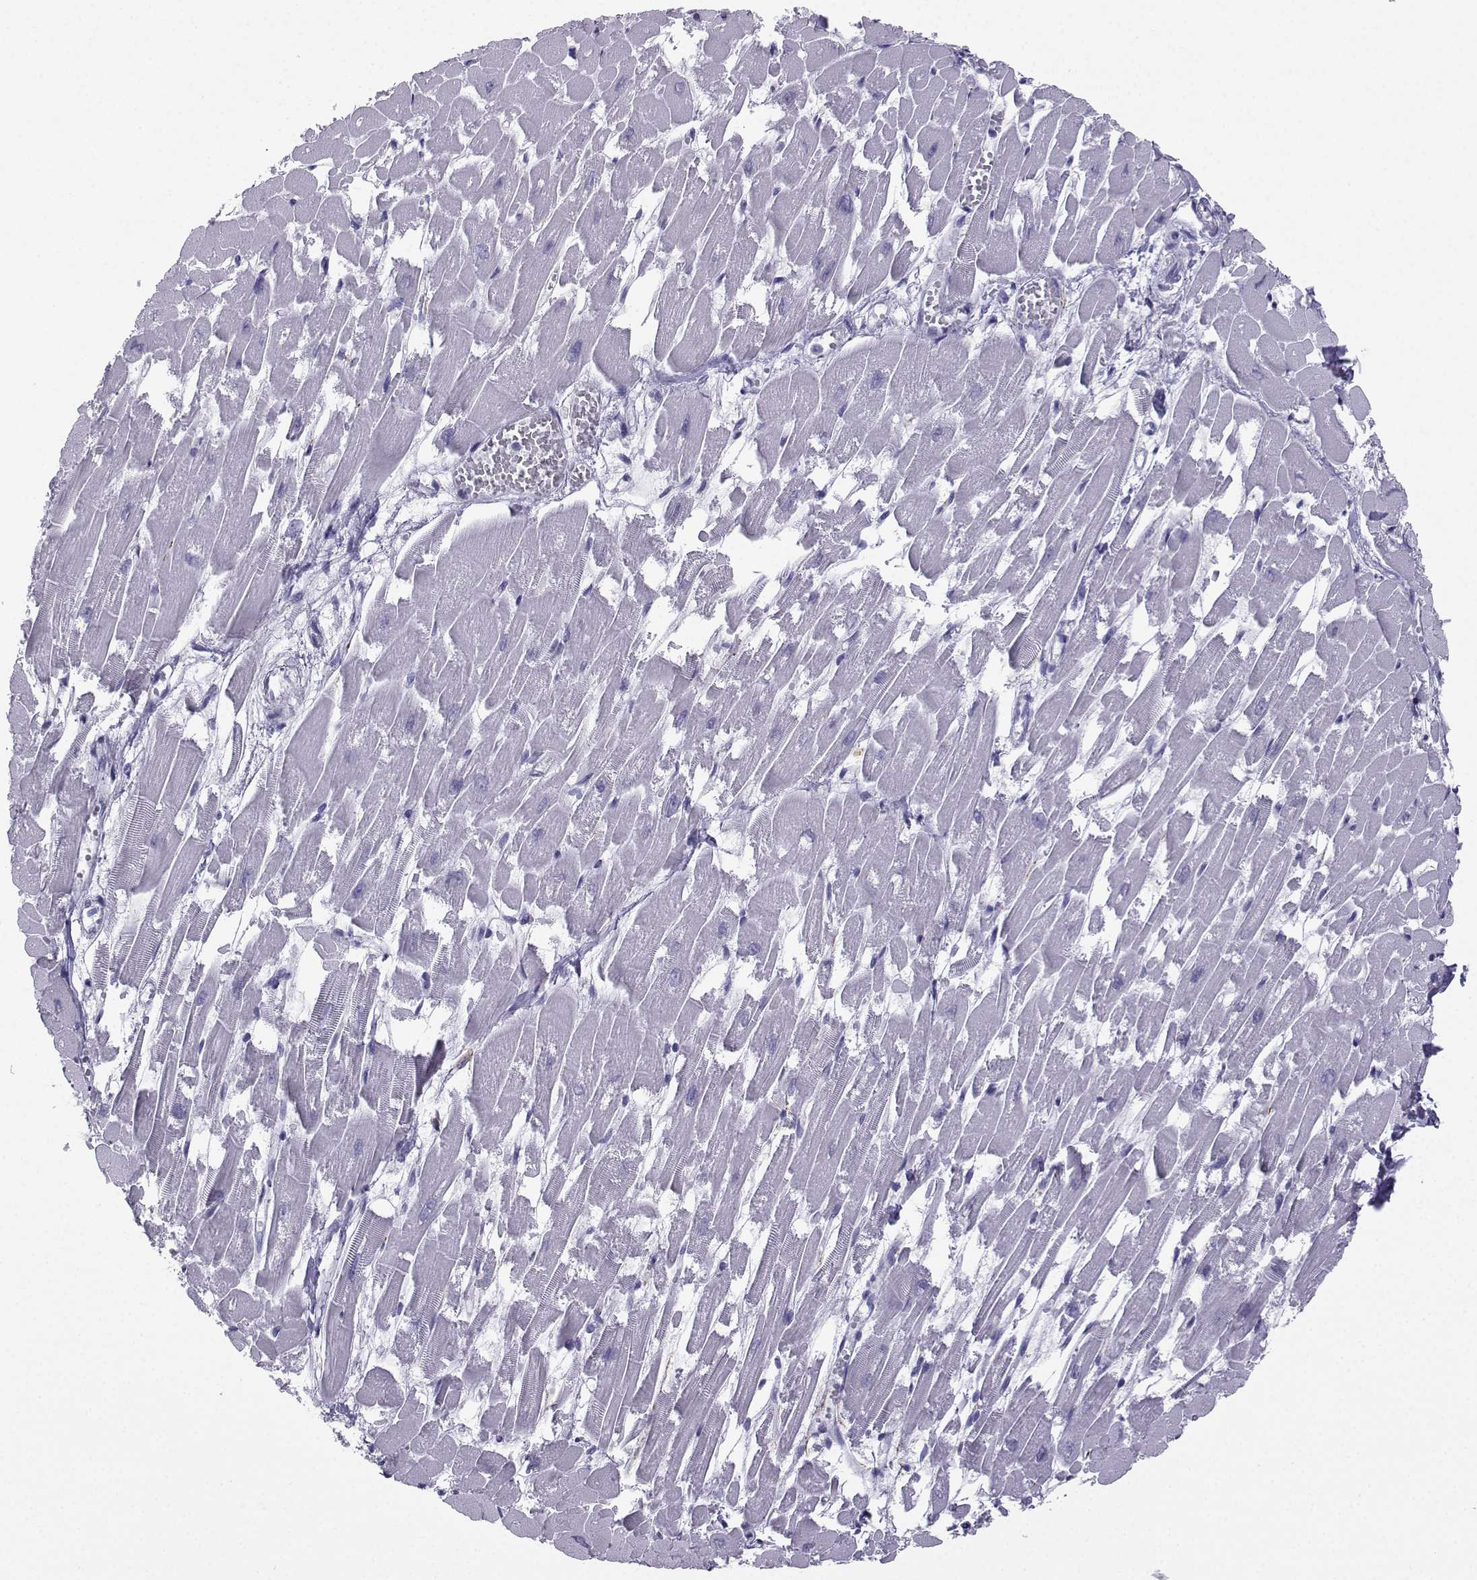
{"staining": {"intensity": "negative", "quantity": "none", "location": "none"}, "tissue": "heart muscle", "cell_type": "Cardiomyocytes", "image_type": "normal", "snomed": [{"axis": "morphology", "description": "Normal tissue, NOS"}, {"axis": "topography", "description": "Heart"}], "caption": "This micrograph is of benign heart muscle stained with immunohistochemistry to label a protein in brown with the nuclei are counter-stained blue. There is no positivity in cardiomyocytes.", "gene": "SLC18A2", "patient": {"sex": "female", "age": 52}}